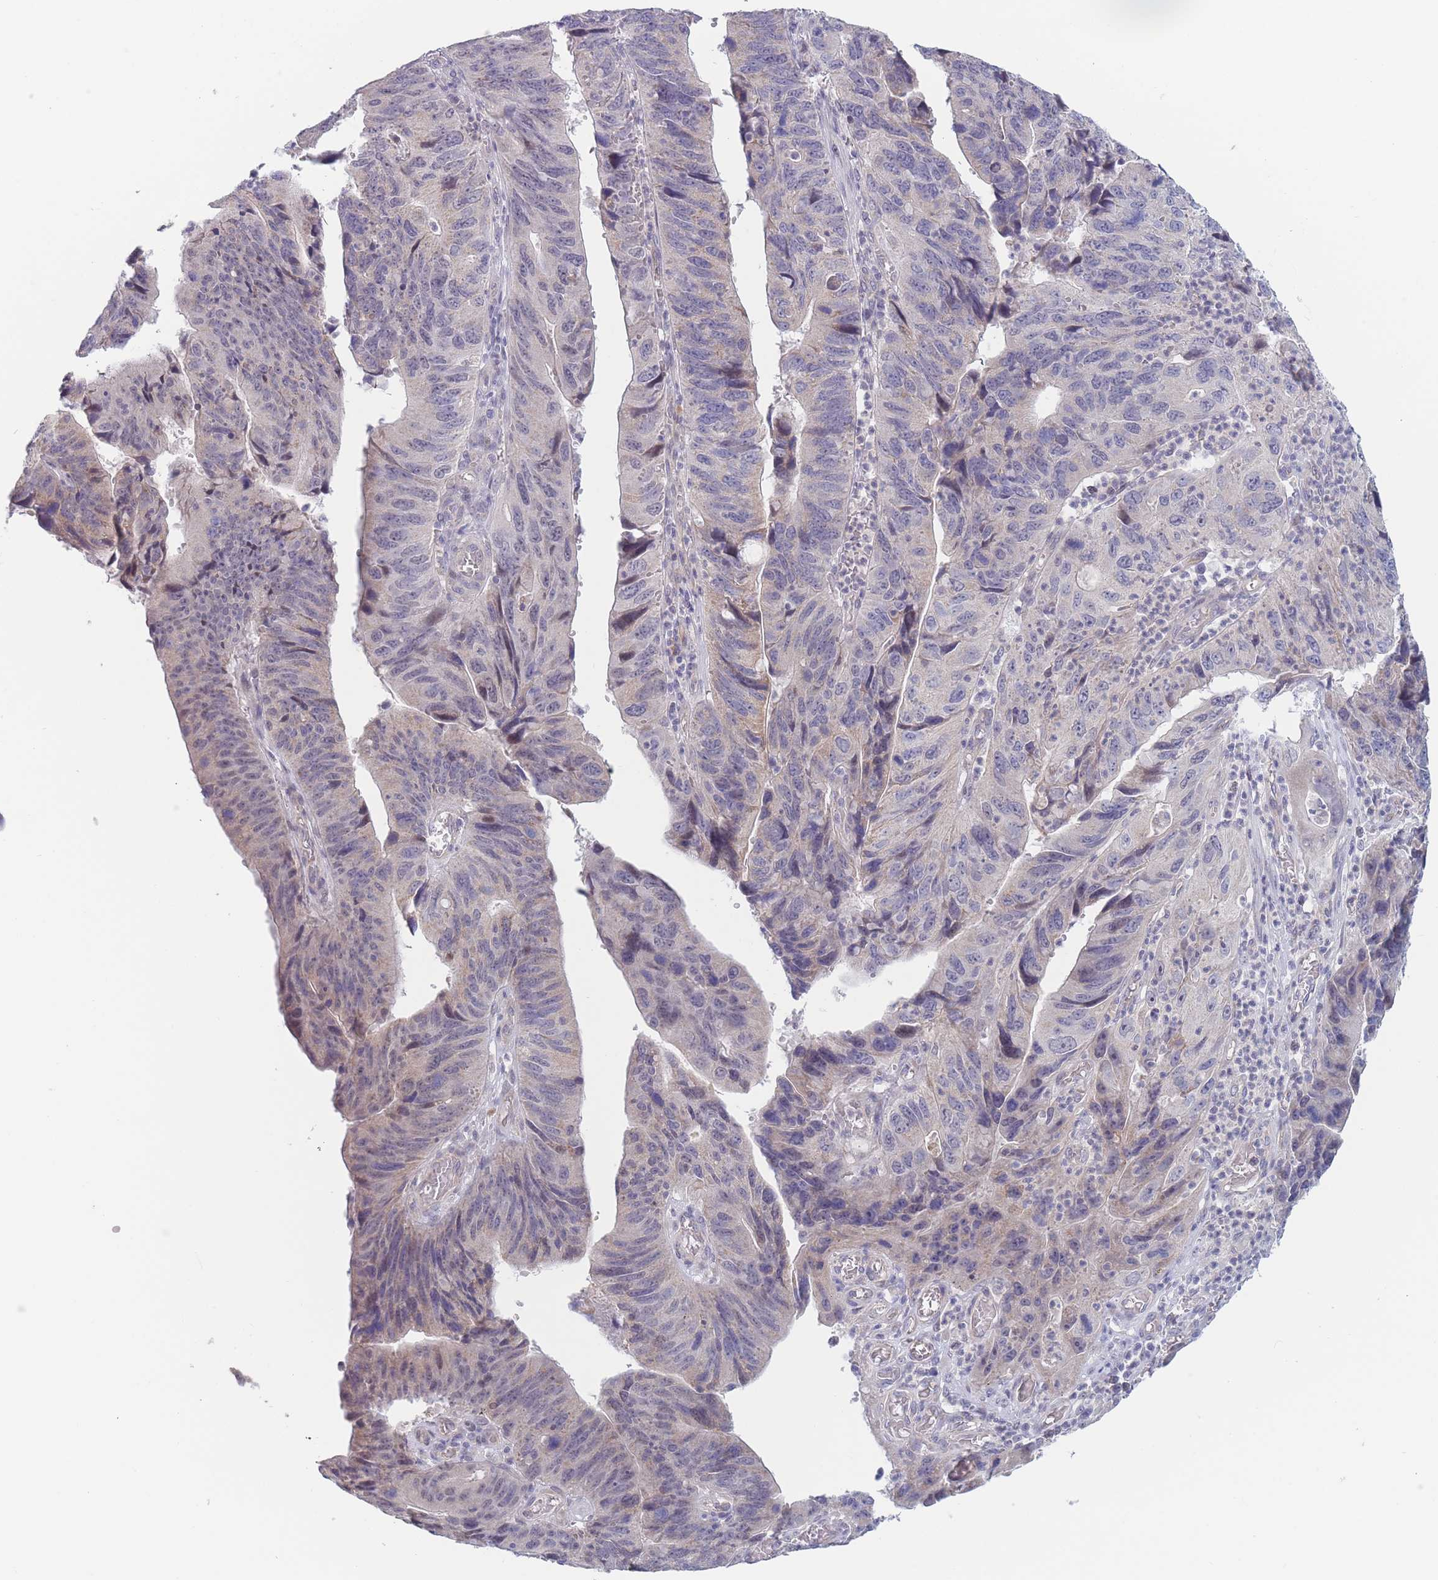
{"staining": {"intensity": "negative", "quantity": "none", "location": "none"}, "tissue": "stomach cancer", "cell_type": "Tumor cells", "image_type": "cancer", "snomed": [{"axis": "morphology", "description": "Adenocarcinoma, NOS"}, {"axis": "topography", "description": "Stomach"}], "caption": "The micrograph demonstrates no significant staining in tumor cells of stomach cancer (adenocarcinoma).", "gene": "FAM227B", "patient": {"sex": "male", "age": 59}}